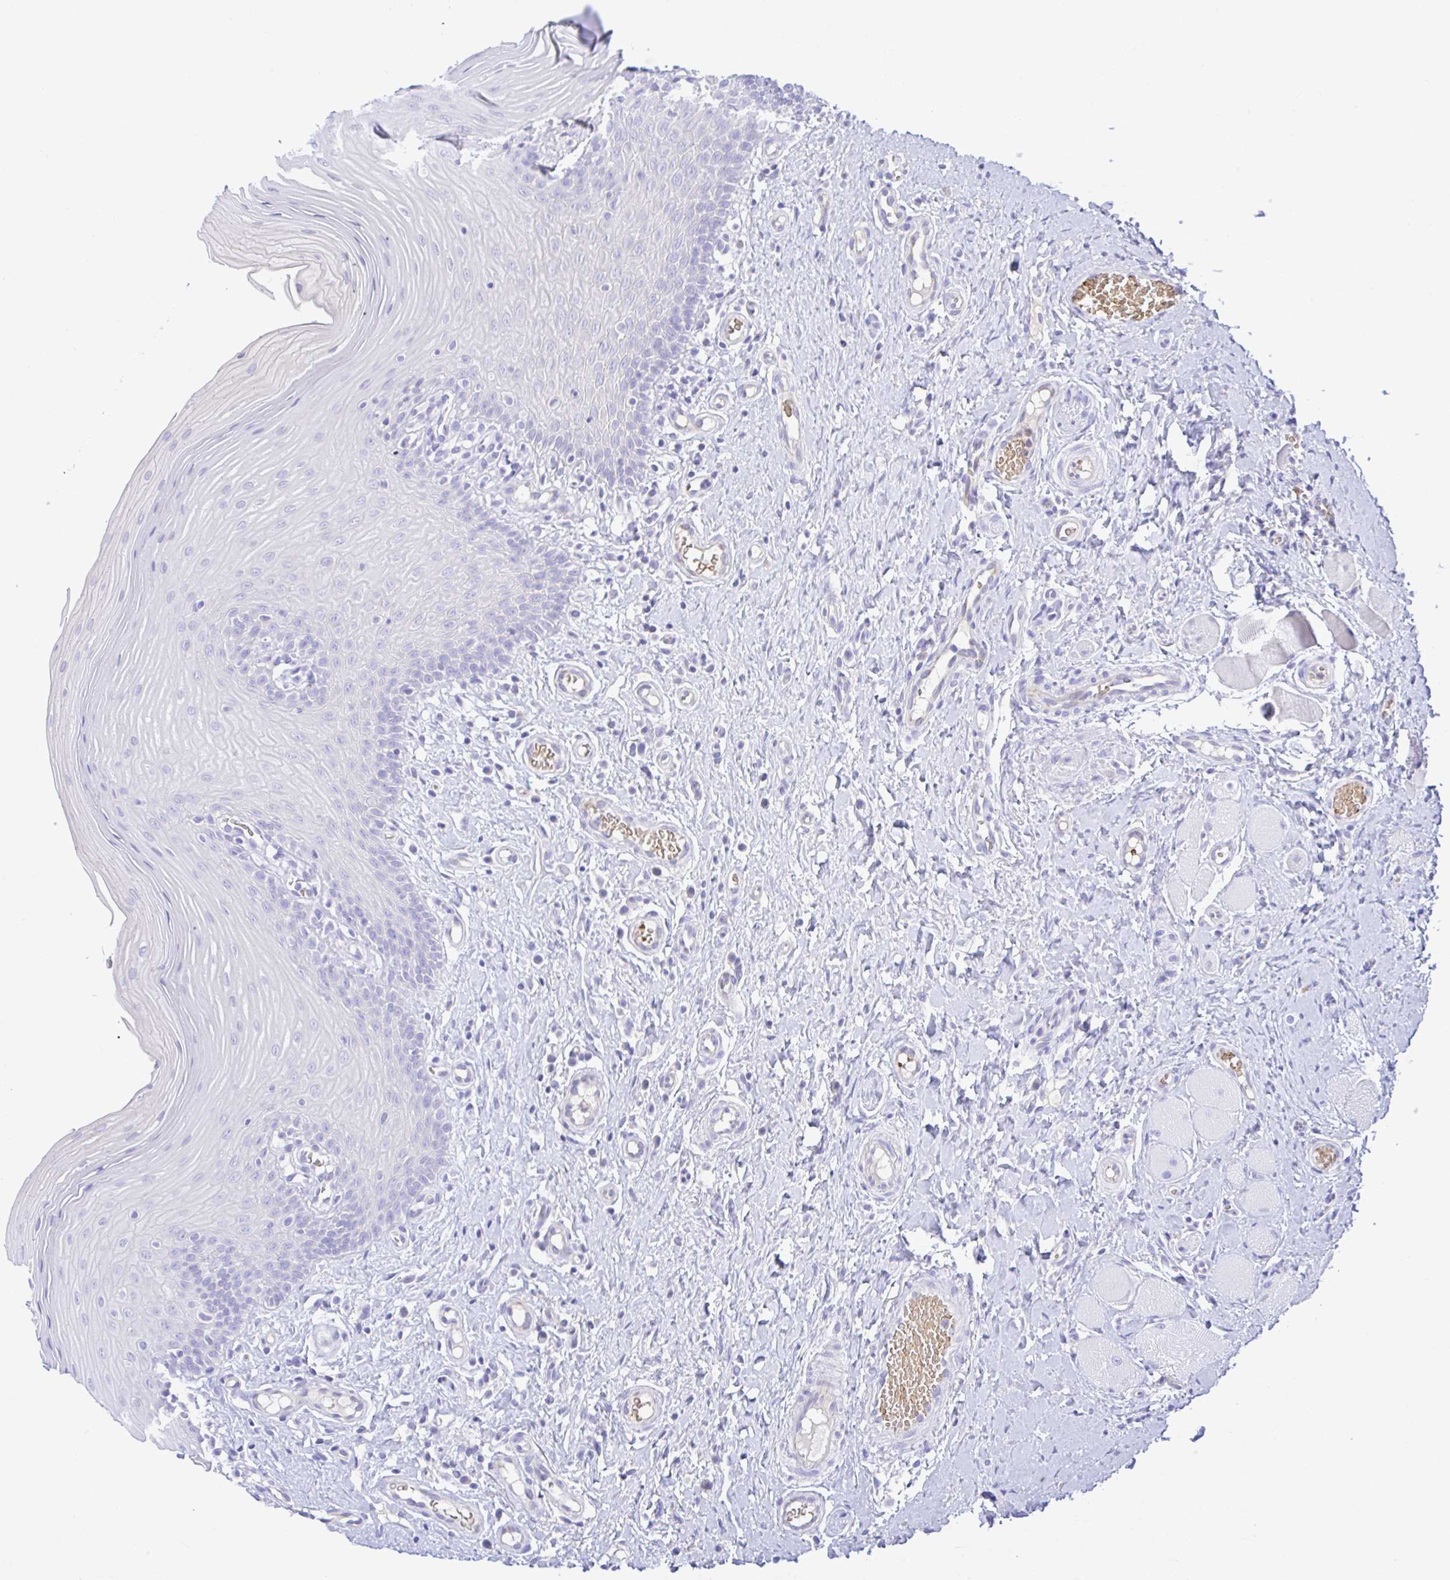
{"staining": {"intensity": "negative", "quantity": "none", "location": "none"}, "tissue": "oral mucosa", "cell_type": "Squamous epithelial cells", "image_type": "normal", "snomed": [{"axis": "morphology", "description": "Normal tissue, NOS"}, {"axis": "topography", "description": "Oral tissue"}, {"axis": "topography", "description": "Tounge, NOS"}], "caption": "Oral mucosa stained for a protein using immunohistochemistry (IHC) shows no expression squamous epithelial cells.", "gene": "ZNF221", "patient": {"sex": "female", "age": 58}}